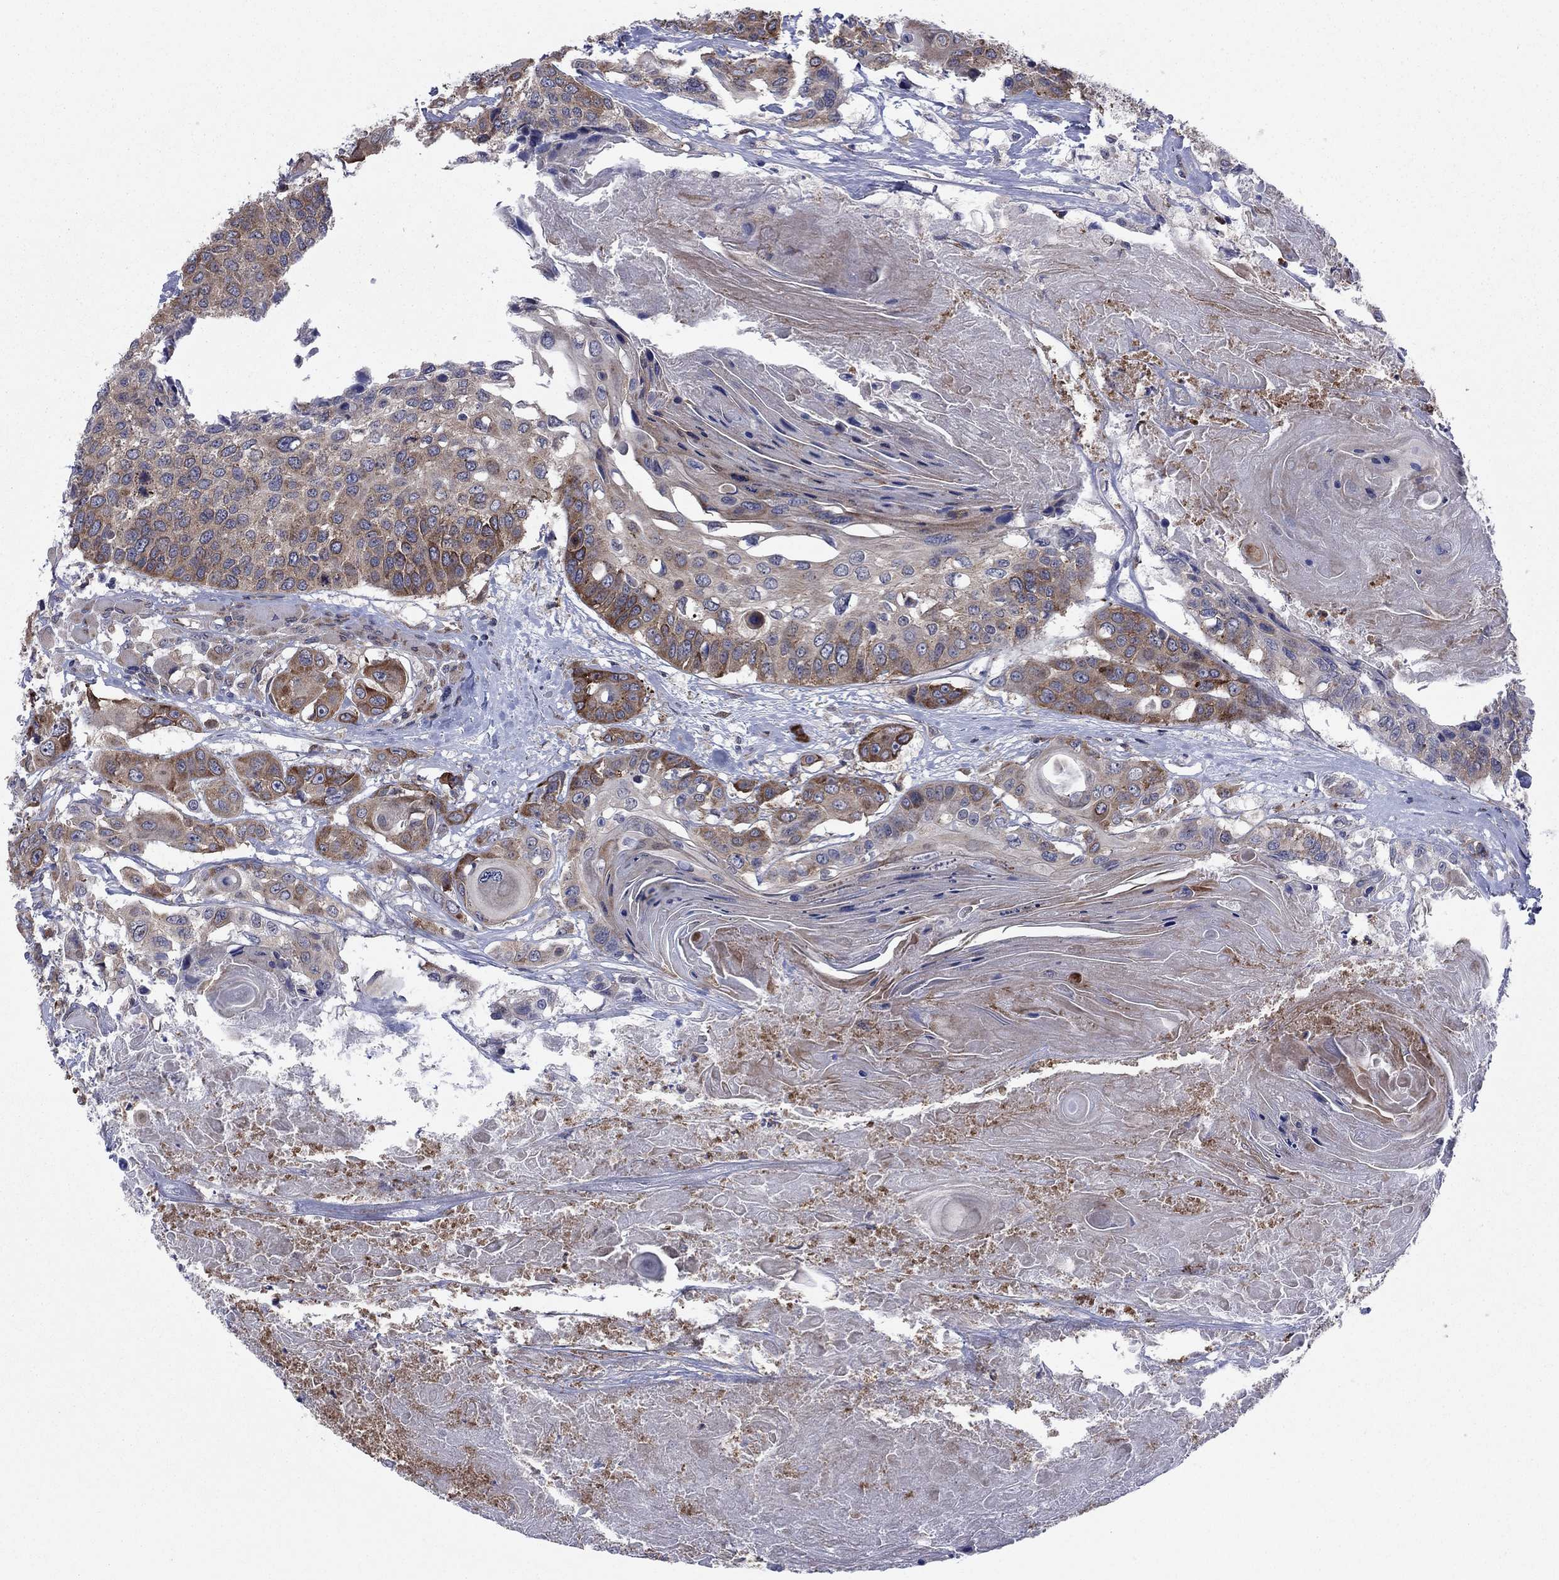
{"staining": {"intensity": "strong", "quantity": "25%-75%", "location": "cytoplasmic/membranous"}, "tissue": "head and neck cancer", "cell_type": "Tumor cells", "image_type": "cancer", "snomed": [{"axis": "morphology", "description": "Squamous cell carcinoma, NOS"}, {"axis": "topography", "description": "Oral tissue"}, {"axis": "topography", "description": "Head-Neck"}], "caption": "Head and neck squamous cell carcinoma stained for a protein (brown) reveals strong cytoplasmic/membranous positive staining in approximately 25%-75% of tumor cells.", "gene": "GPR155", "patient": {"sex": "male", "age": 56}}